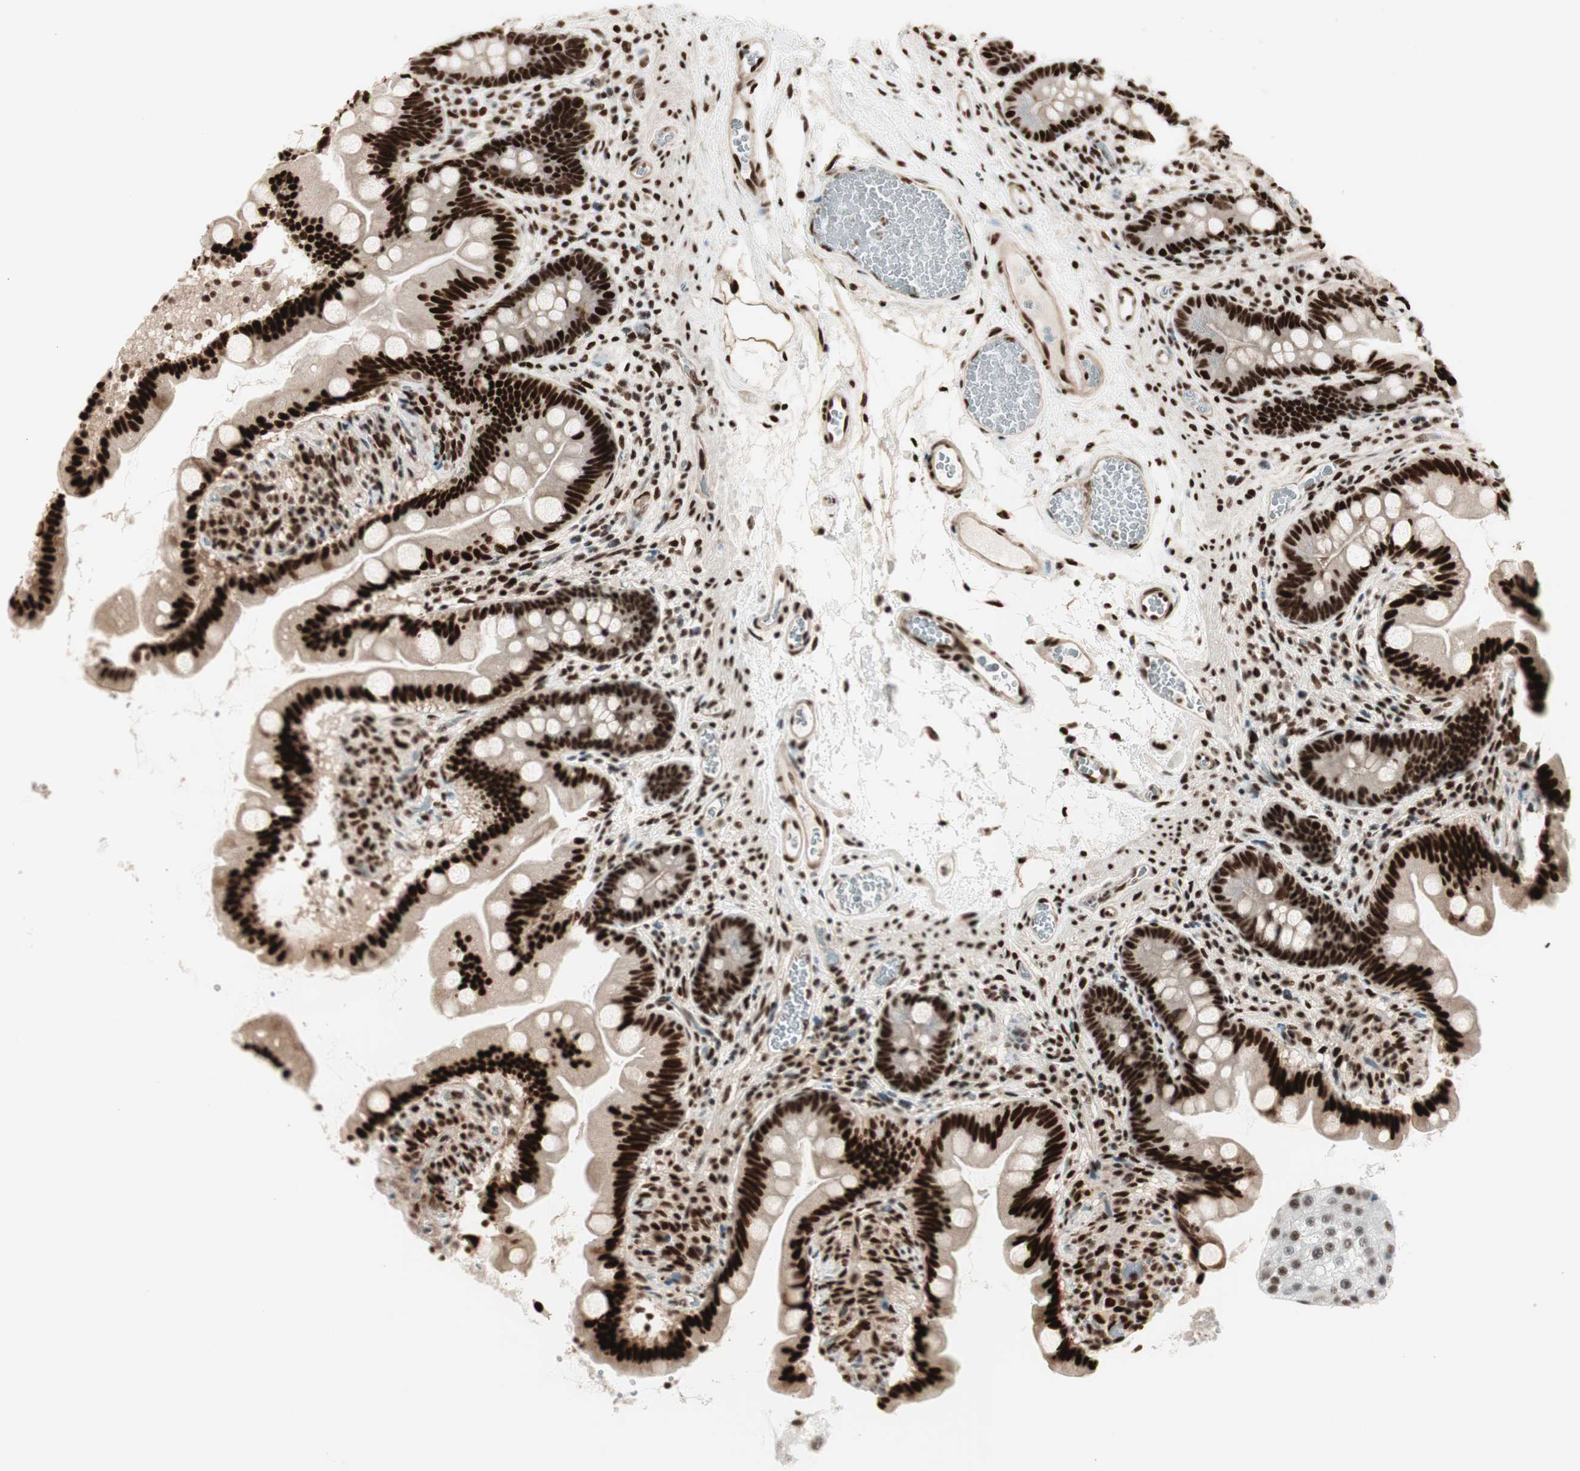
{"staining": {"intensity": "strong", "quantity": ">75%", "location": "nuclear"}, "tissue": "small intestine", "cell_type": "Glandular cells", "image_type": "normal", "snomed": [{"axis": "morphology", "description": "Normal tissue, NOS"}, {"axis": "topography", "description": "Small intestine"}], "caption": "Benign small intestine was stained to show a protein in brown. There is high levels of strong nuclear positivity in approximately >75% of glandular cells. Nuclei are stained in blue.", "gene": "HEXIM1", "patient": {"sex": "female", "age": 56}}